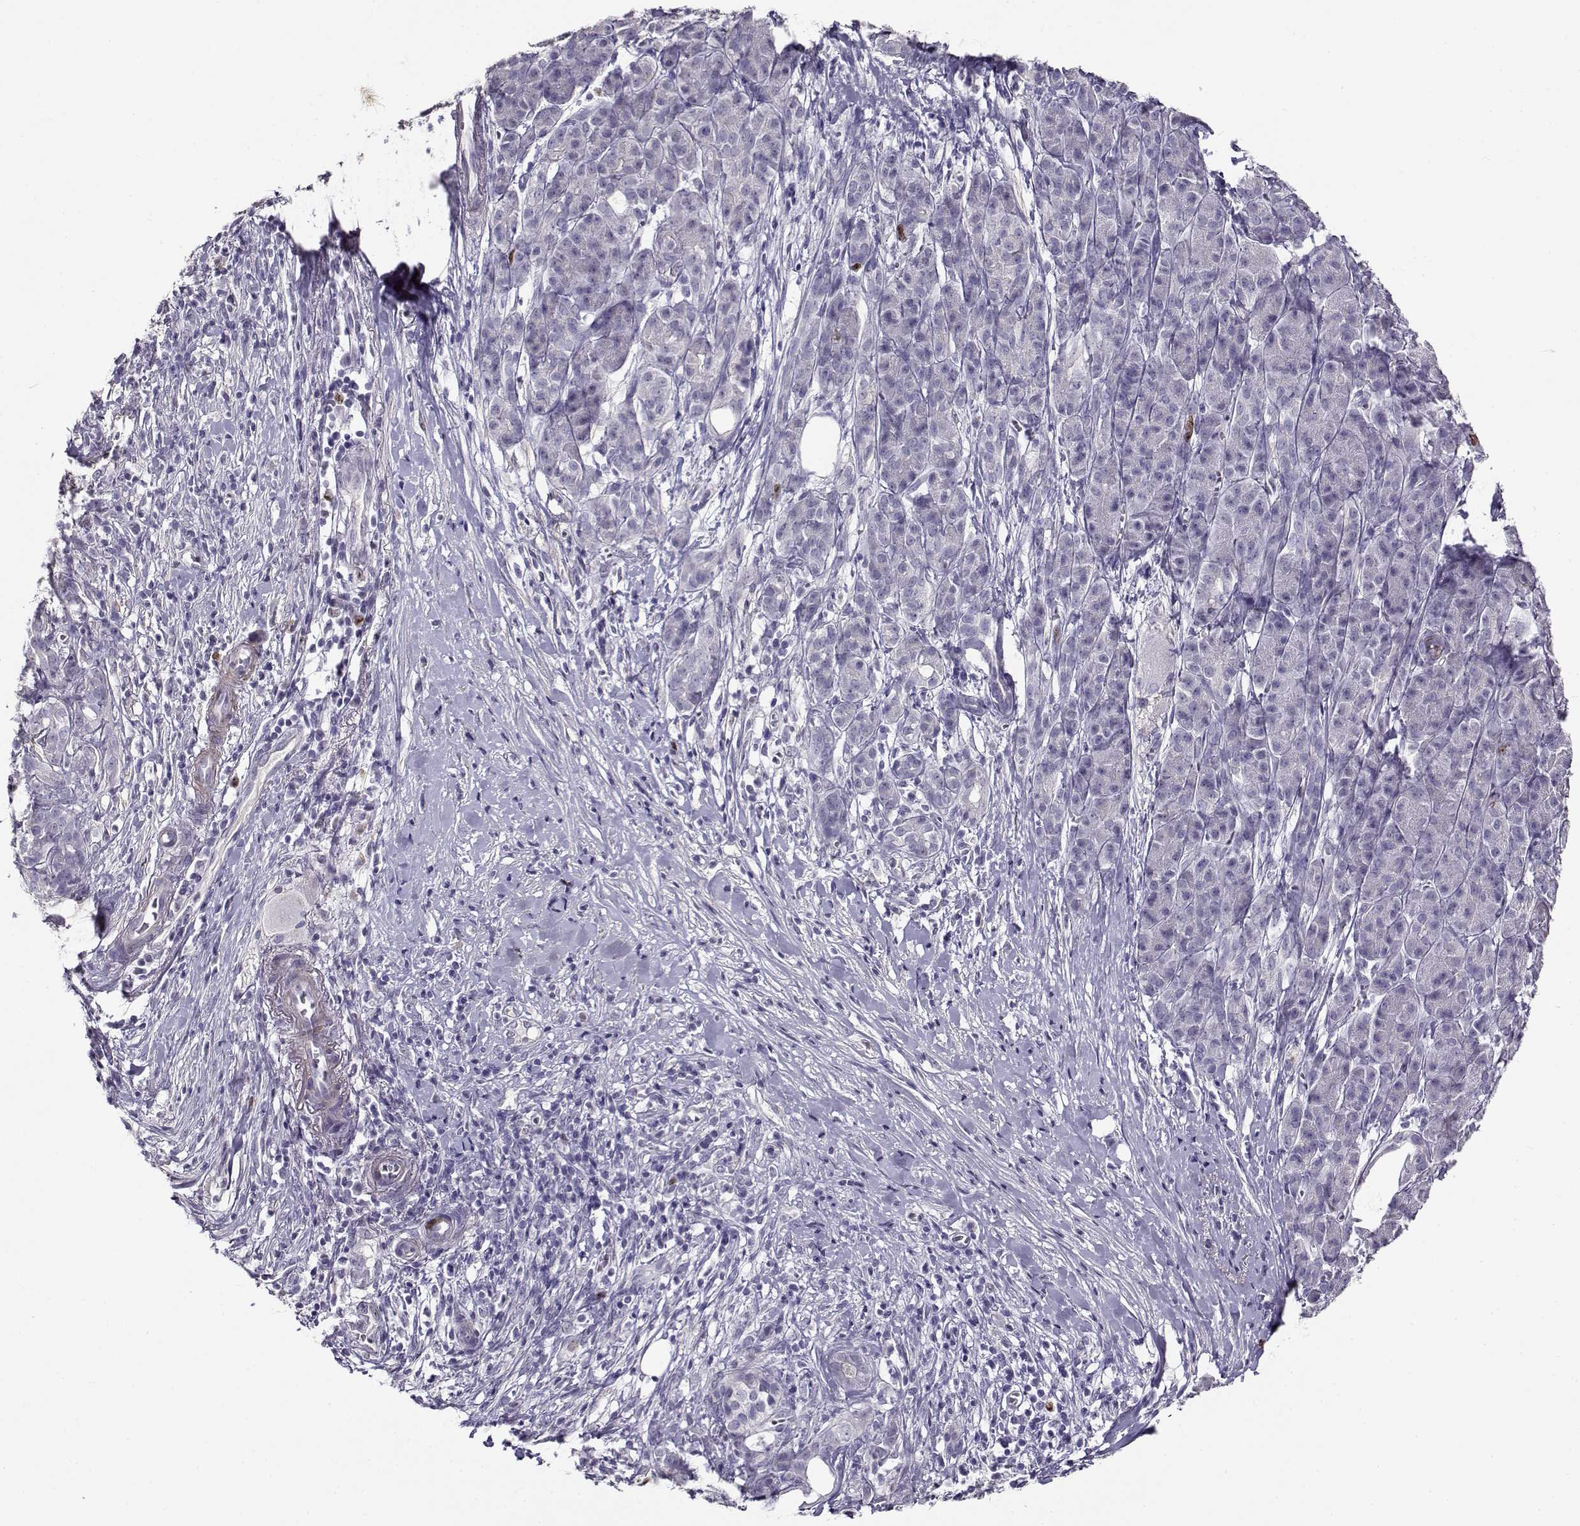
{"staining": {"intensity": "negative", "quantity": "none", "location": "none"}, "tissue": "pancreatic cancer", "cell_type": "Tumor cells", "image_type": "cancer", "snomed": [{"axis": "morphology", "description": "Adenocarcinoma, NOS"}, {"axis": "topography", "description": "Pancreas"}], "caption": "The immunohistochemistry (IHC) histopathology image has no significant positivity in tumor cells of adenocarcinoma (pancreatic) tissue.", "gene": "NPW", "patient": {"sex": "male", "age": 61}}